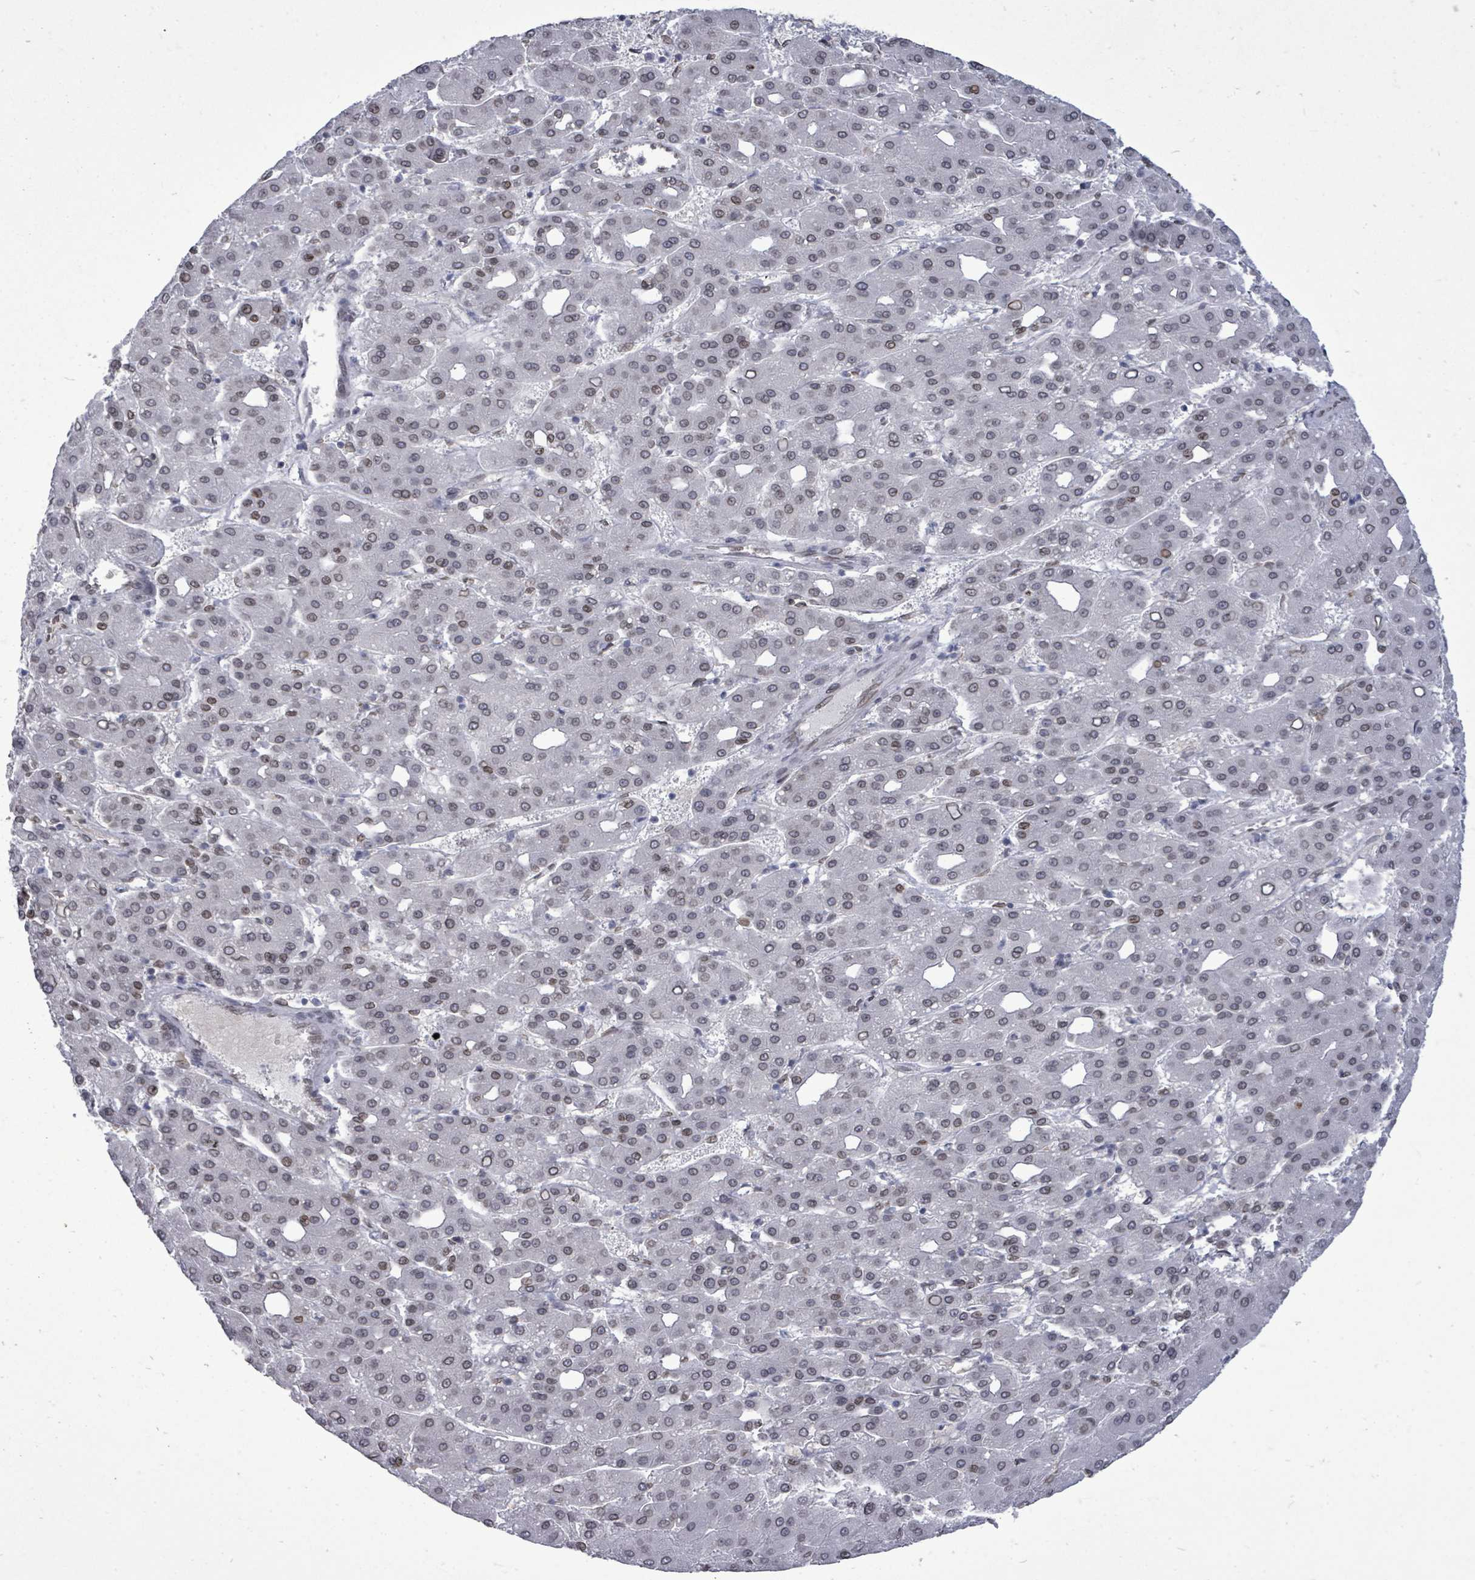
{"staining": {"intensity": "weak", "quantity": "25%-75%", "location": "cytoplasmic/membranous,nuclear"}, "tissue": "liver cancer", "cell_type": "Tumor cells", "image_type": "cancer", "snomed": [{"axis": "morphology", "description": "Carcinoma, Hepatocellular, NOS"}, {"axis": "topography", "description": "Liver"}], "caption": "IHC (DAB) staining of human liver cancer demonstrates weak cytoplasmic/membranous and nuclear protein staining in about 25%-75% of tumor cells. (DAB IHC, brown staining for protein, blue staining for nuclei).", "gene": "ARFGAP1", "patient": {"sex": "male", "age": 65}}